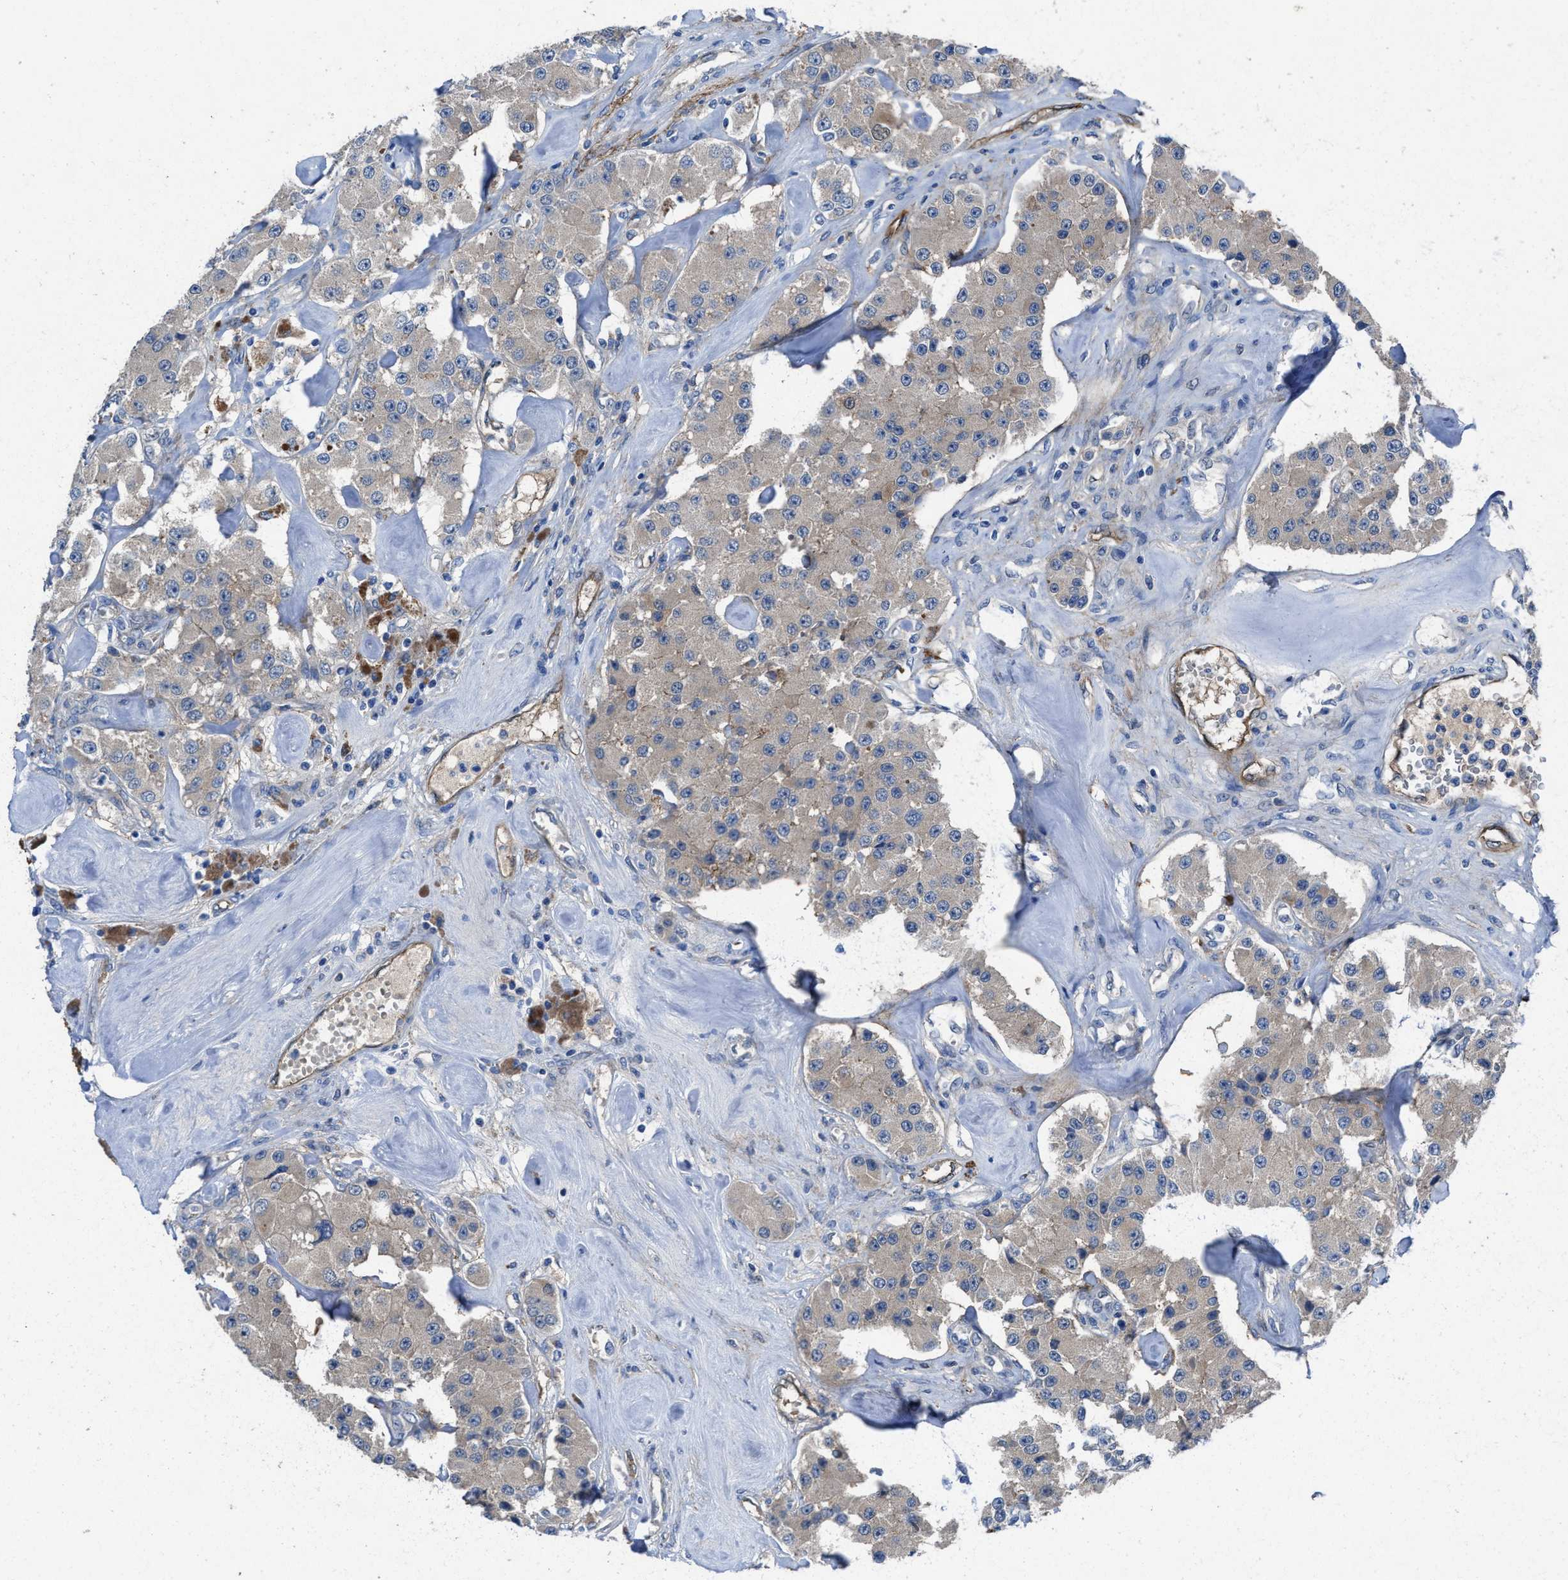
{"staining": {"intensity": "weak", "quantity": "25%-75%", "location": "cytoplasmic/membranous"}, "tissue": "carcinoid", "cell_type": "Tumor cells", "image_type": "cancer", "snomed": [{"axis": "morphology", "description": "Carcinoid, malignant, NOS"}, {"axis": "topography", "description": "Pancreas"}], "caption": "A histopathology image of malignant carcinoid stained for a protein demonstrates weak cytoplasmic/membranous brown staining in tumor cells.", "gene": "PTGFRN", "patient": {"sex": "male", "age": 41}}